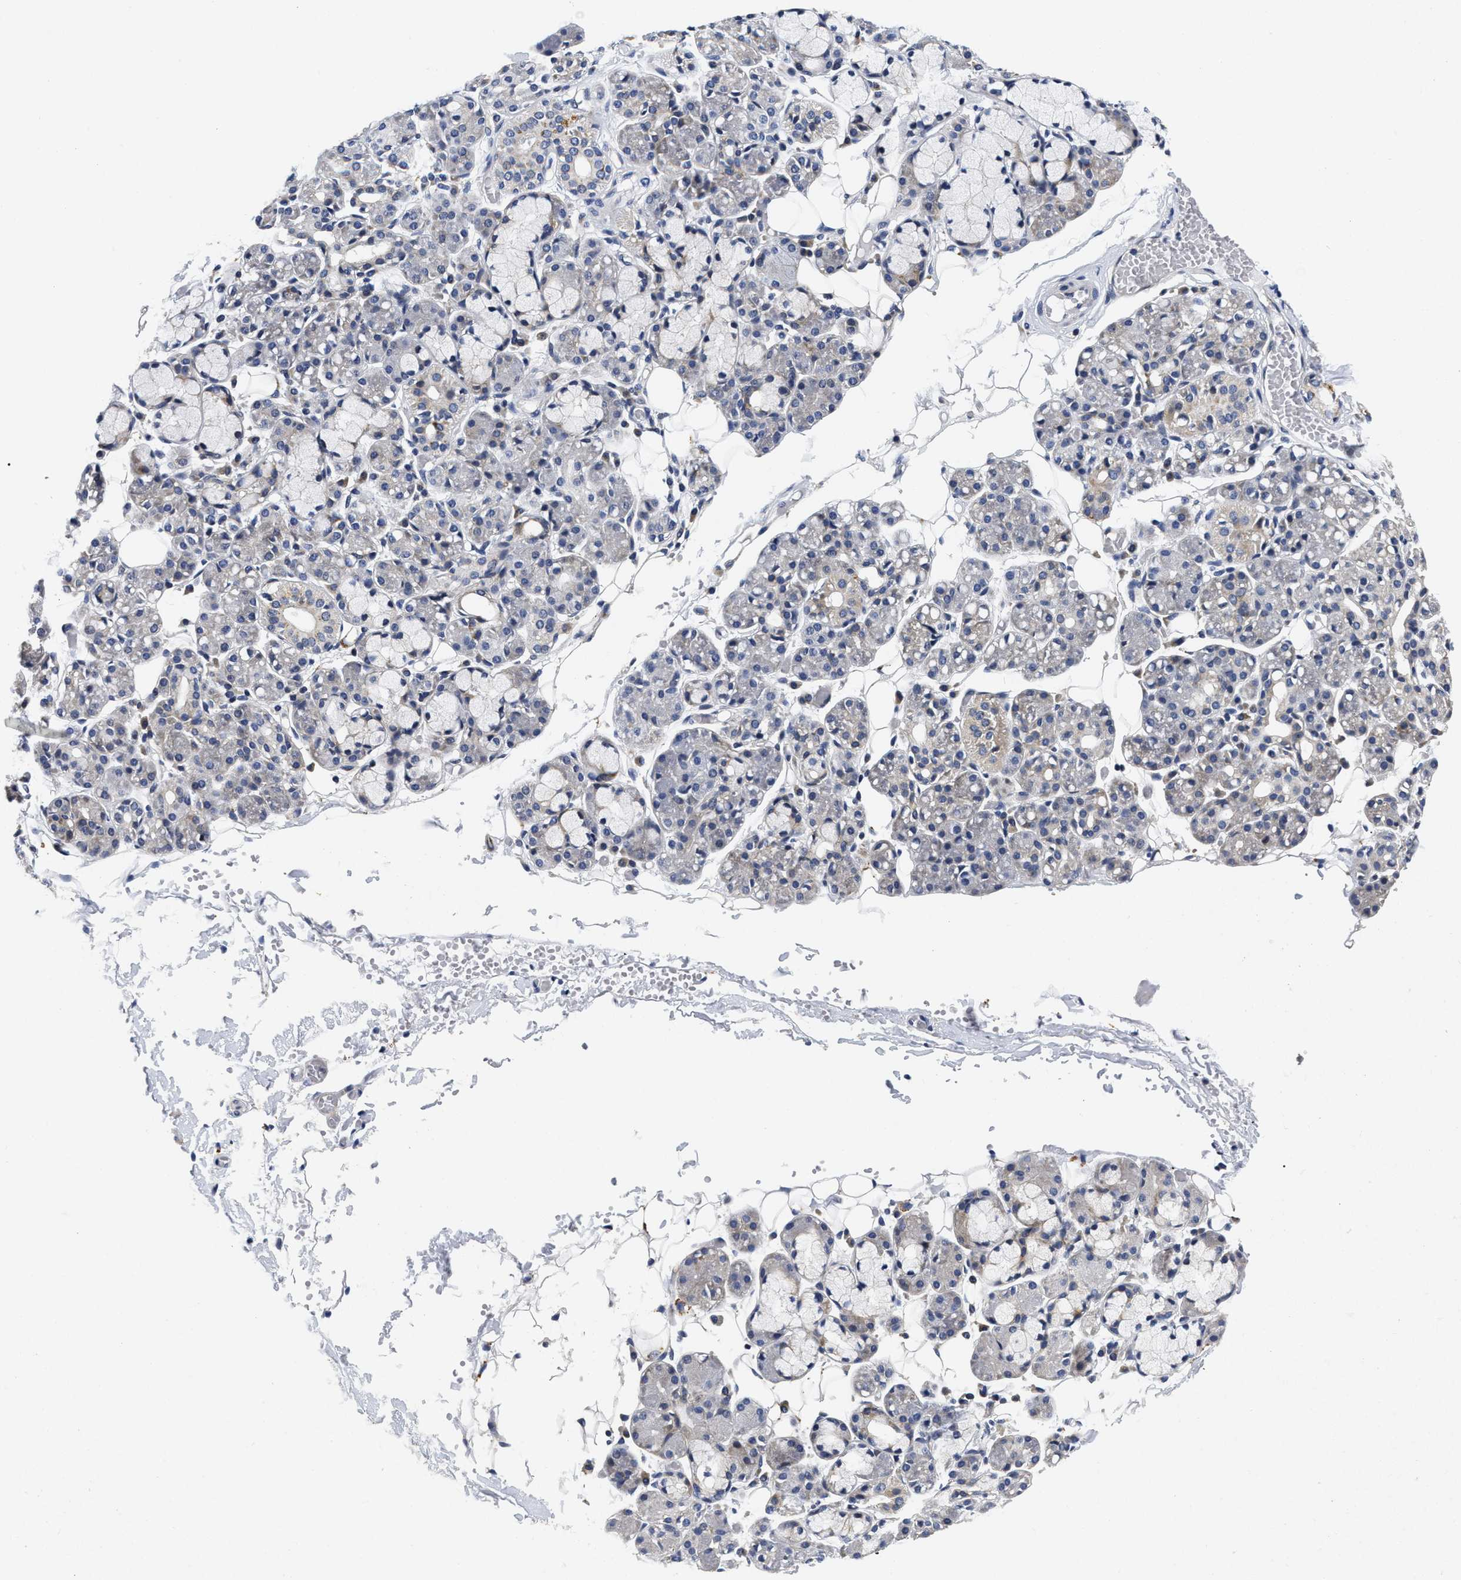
{"staining": {"intensity": "negative", "quantity": "none", "location": "none"}, "tissue": "salivary gland", "cell_type": "Glandular cells", "image_type": "normal", "snomed": [{"axis": "morphology", "description": "Normal tissue, NOS"}, {"axis": "topography", "description": "Salivary gland"}], "caption": "High power microscopy image of an immunohistochemistry photomicrograph of unremarkable salivary gland, revealing no significant positivity in glandular cells. (DAB (3,3'-diaminobenzidine) immunohistochemistry (IHC) visualized using brightfield microscopy, high magnification).", "gene": "LAD1", "patient": {"sex": "male", "age": 63}}